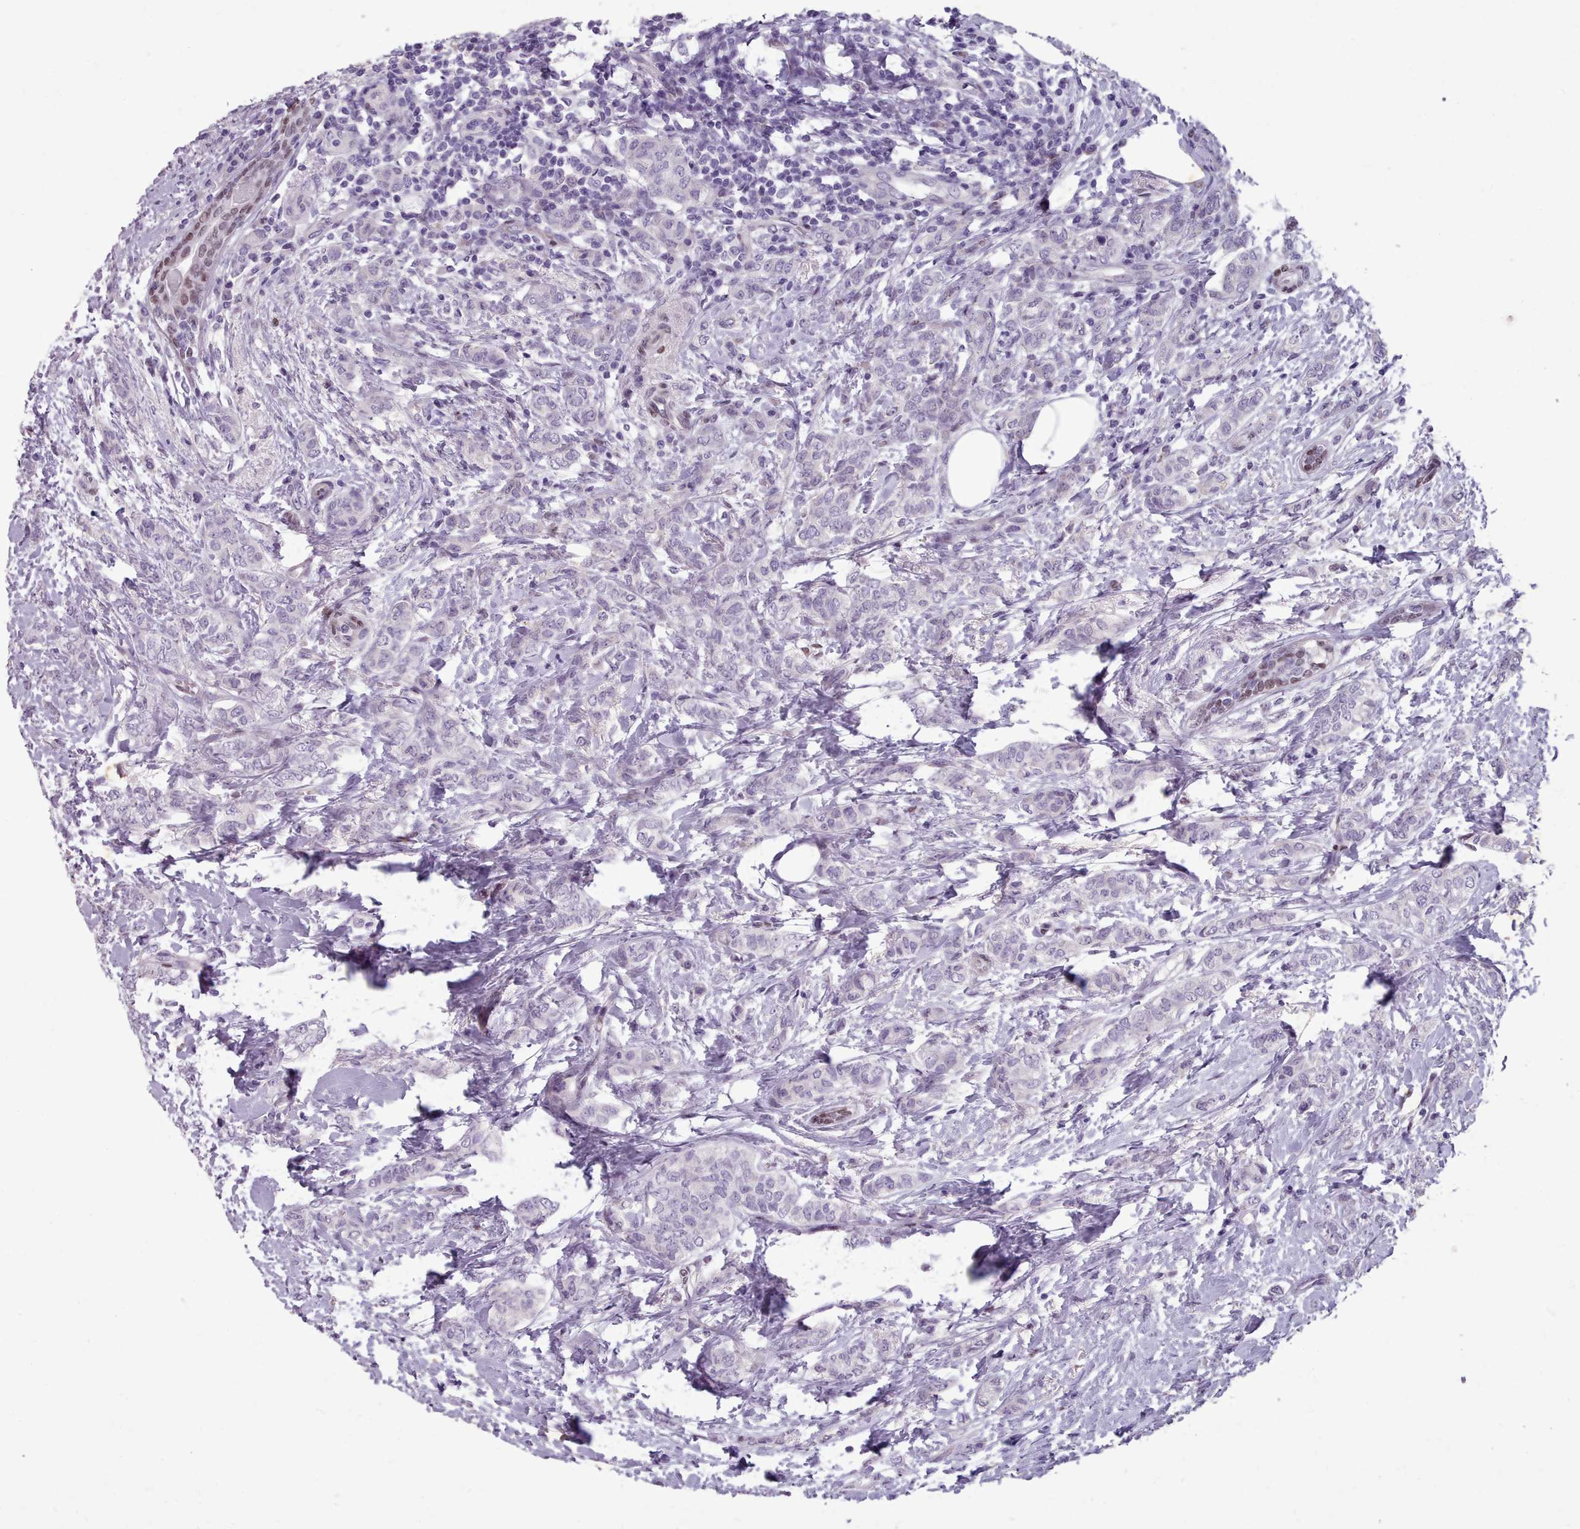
{"staining": {"intensity": "negative", "quantity": "none", "location": "none"}, "tissue": "breast cancer", "cell_type": "Tumor cells", "image_type": "cancer", "snomed": [{"axis": "morphology", "description": "Duct carcinoma"}, {"axis": "topography", "description": "Breast"}], "caption": "The immunohistochemistry (IHC) image has no significant positivity in tumor cells of breast cancer tissue.", "gene": "KCNT2", "patient": {"sex": "female", "age": 72}}